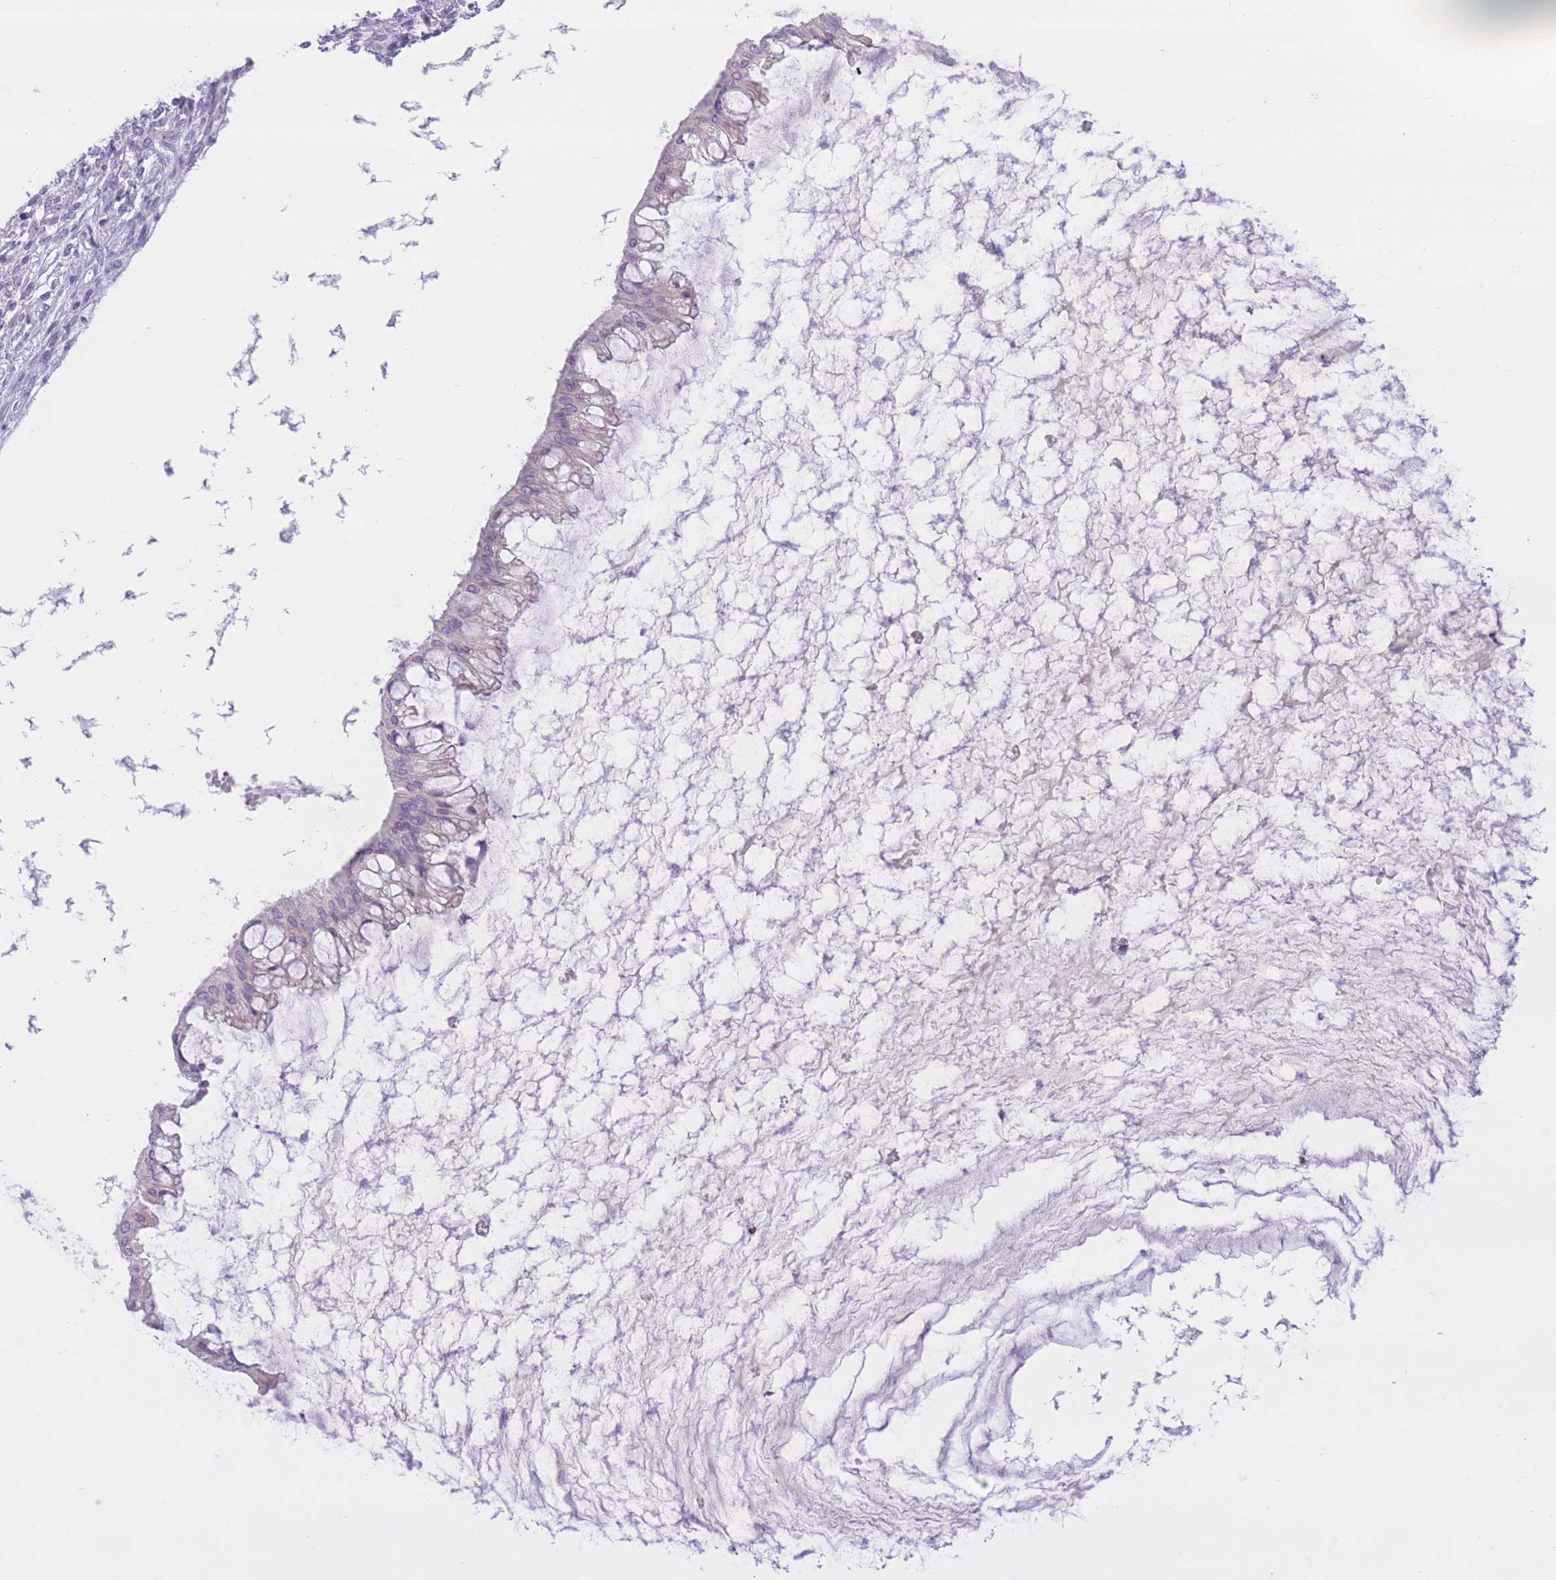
{"staining": {"intensity": "negative", "quantity": "none", "location": "none"}, "tissue": "ovarian cancer", "cell_type": "Tumor cells", "image_type": "cancer", "snomed": [{"axis": "morphology", "description": "Cystadenocarcinoma, mucinous, NOS"}, {"axis": "topography", "description": "Ovary"}], "caption": "This is an immunohistochemistry (IHC) micrograph of ovarian mucinous cystadenocarcinoma. There is no expression in tumor cells.", "gene": "RPL39L", "patient": {"sex": "female", "age": 73}}